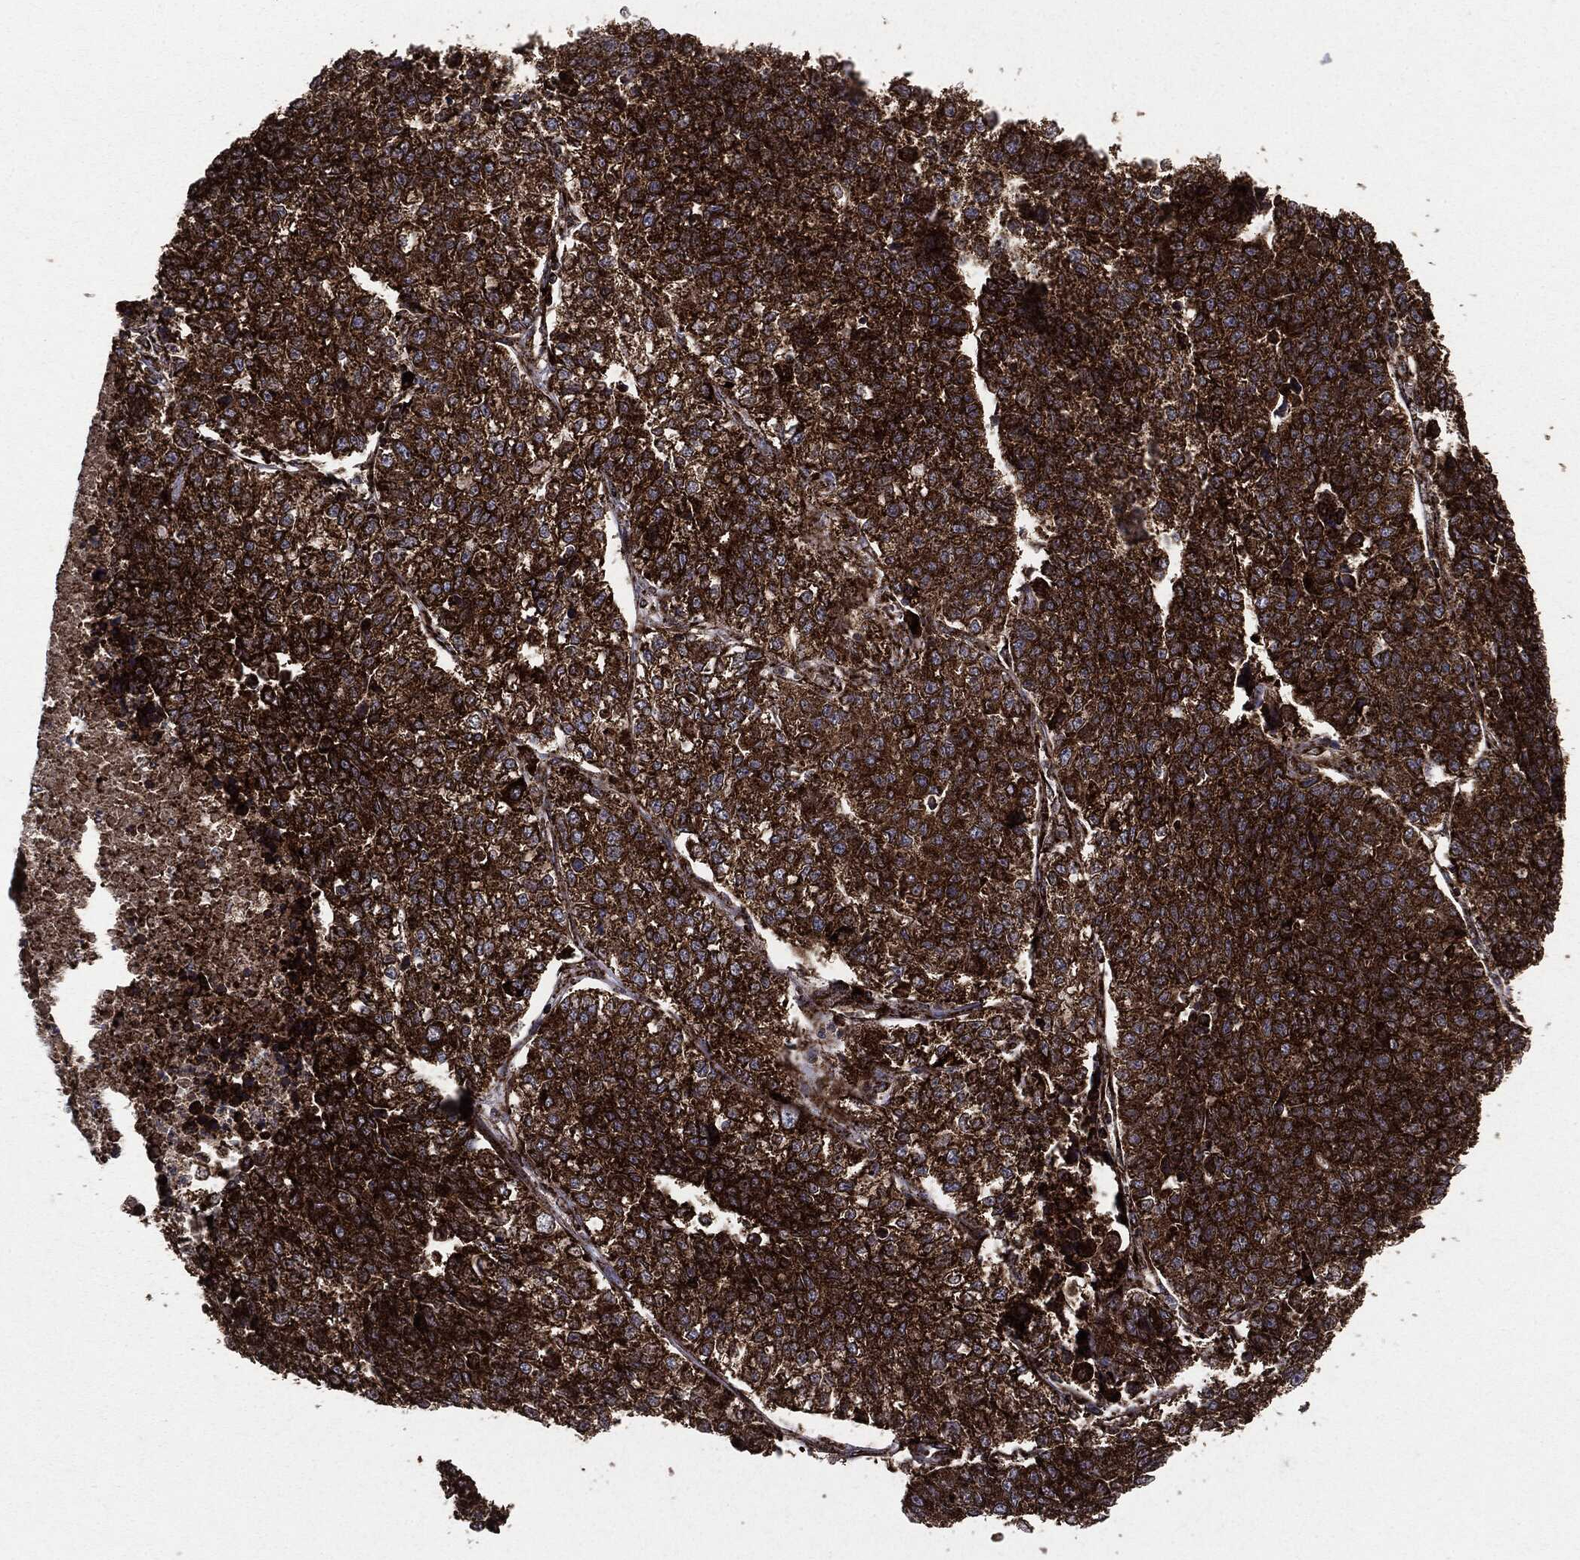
{"staining": {"intensity": "strong", "quantity": ">75%", "location": "cytoplasmic/membranous"}, "tissue": "lung cancer", "cell_type": "Tumor cells", "image_type": "cancer", "snomed": [{"axis": "morphology", "description": "Adenocarcinoma, NOS"}, {"axis": "topography", "description": "Lung"}], "caption": "Lung adenocarcinoma was stained to show a protein in brown. There is high levels of strong cytoplasmic/membranous expression in approximately >75% of tumor cells.", "gene": "MAP2K1", "patient": {"sex": "male", "age": 49}}